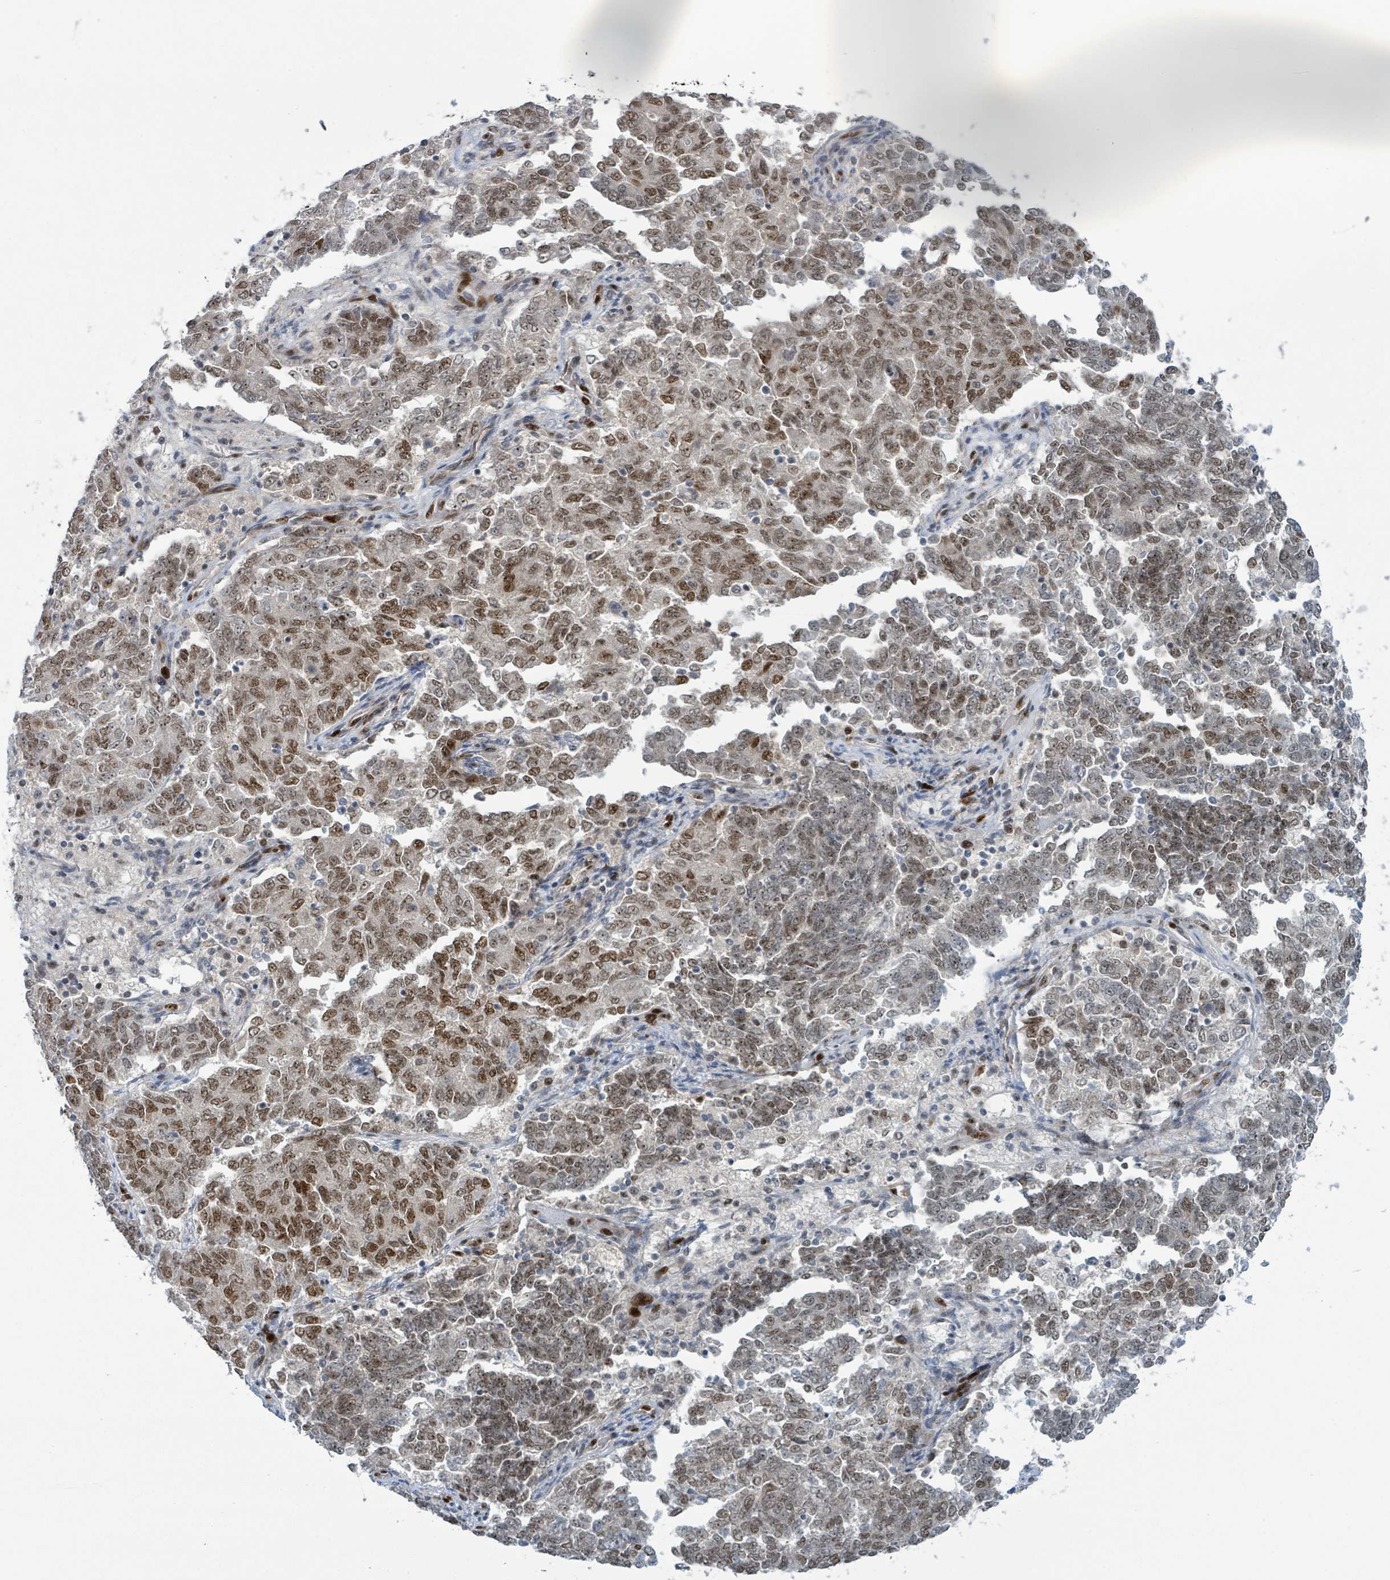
{"staining": {"intensity": "moderate", "quantity": ">75%", "location": "nuclear"}, "tissue": "endometrial cancer", "cell_type": "Tumor cells", "image_type": "cancer", "snomed": [{"axis": "morphology", "description": "Adenocarcinoma, NOS"}, {"axis": "topography", "description": "Endometrium"}], "caption": "Human endometrial cancer (adenocarcinoma) stained with a protein marker demonstrates moderate staining in tumor cells.", "gene": "KLF3", "patient": {"sex": "female", "age": 80}}